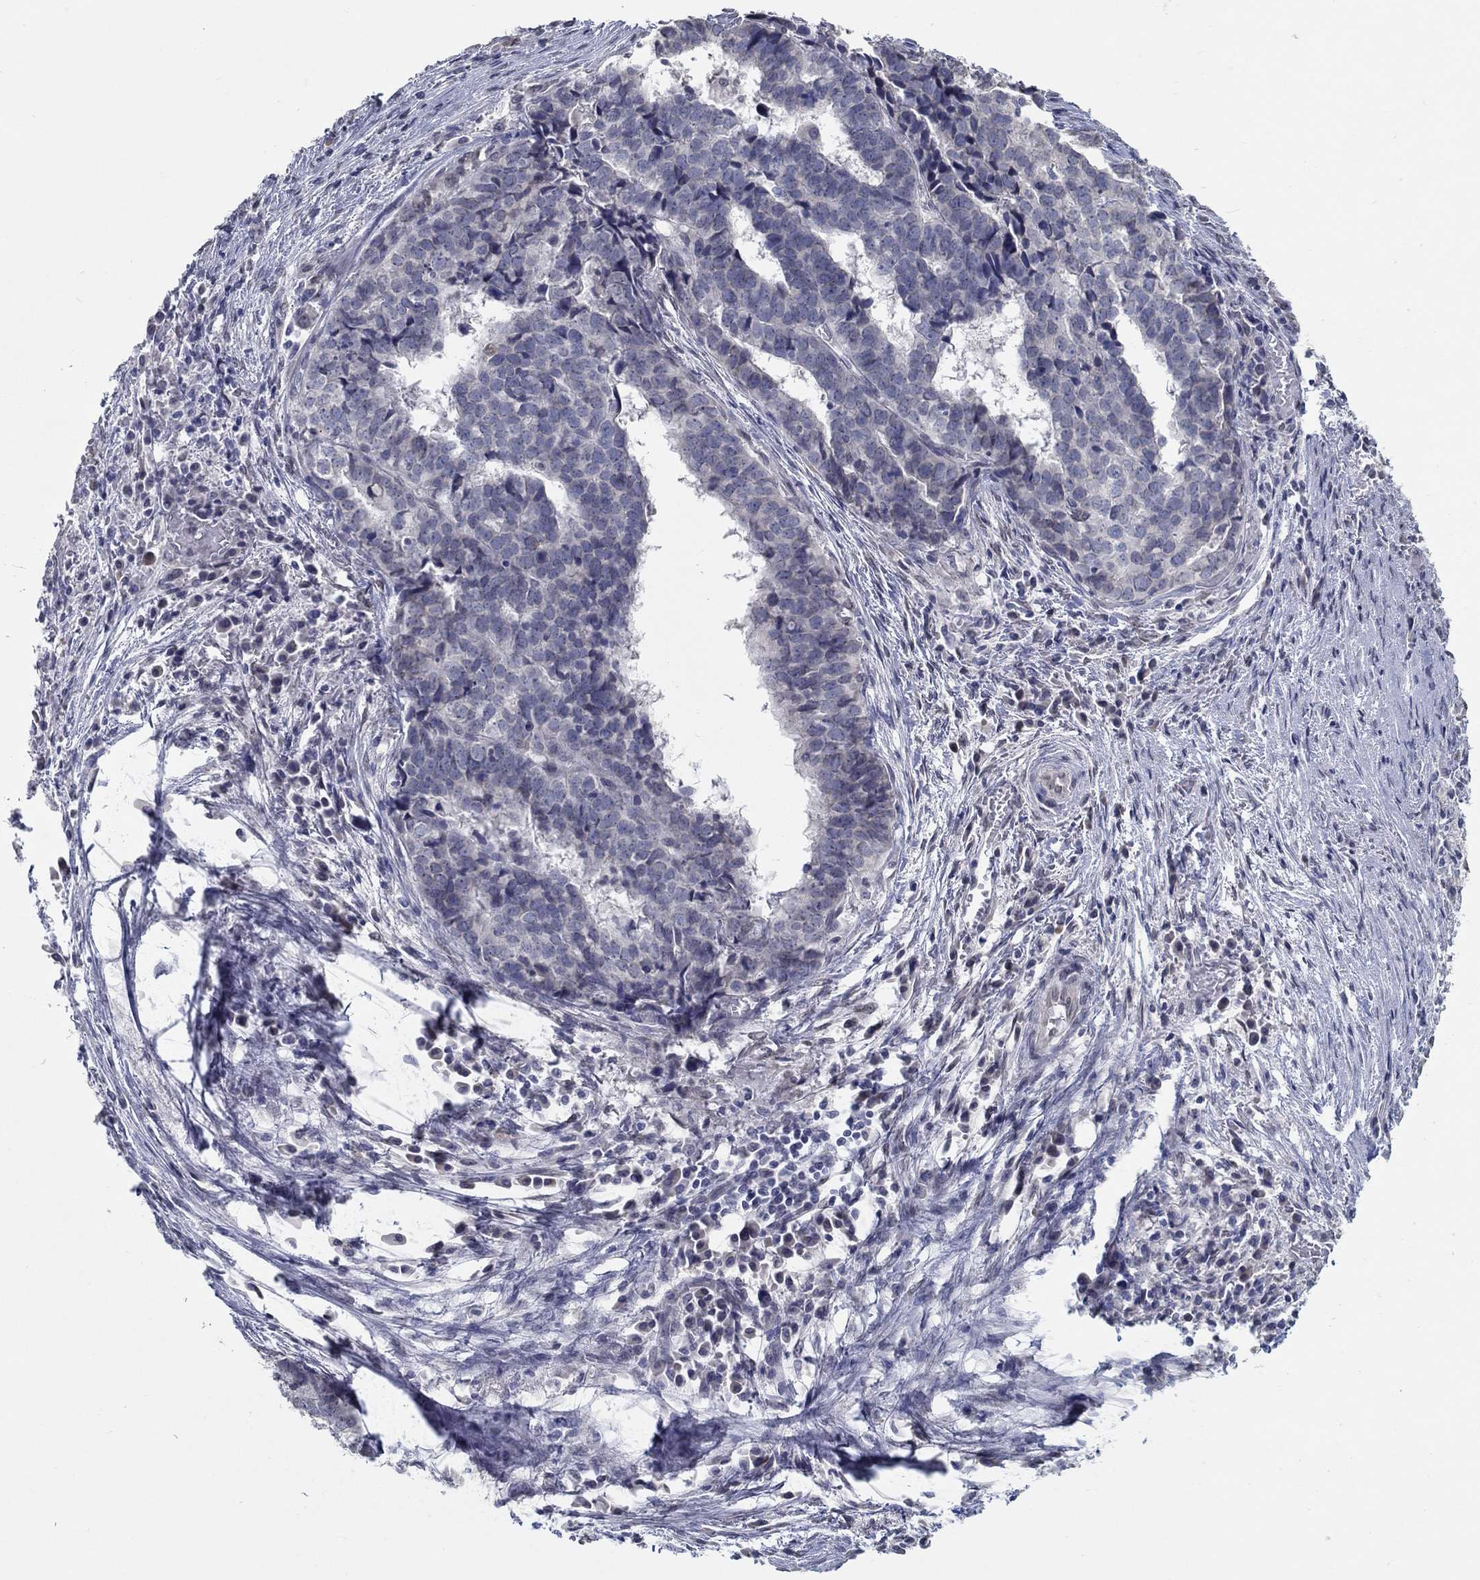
{"staining": {"intensity": "negative", "quantity": "none", "location": "none"}, "tissue": "stomach cancer", "cell_type": "Tumor cells", "image_type": "cancer", "snomed": [{"axis": "morphology", "description": "Adenocarcinoma, NOS"}, {"axis": "topography", "description": "Stomach"}], "caption": "Immunohistochemistry (IHC) histopathology image of neoplastic tissue: human adenocarcinoma (stomach) stained with DAB reveals no significant protein expression in tumor cells.", "gene": "NUP155", "patient": {"sex": "male", "age": 69}}